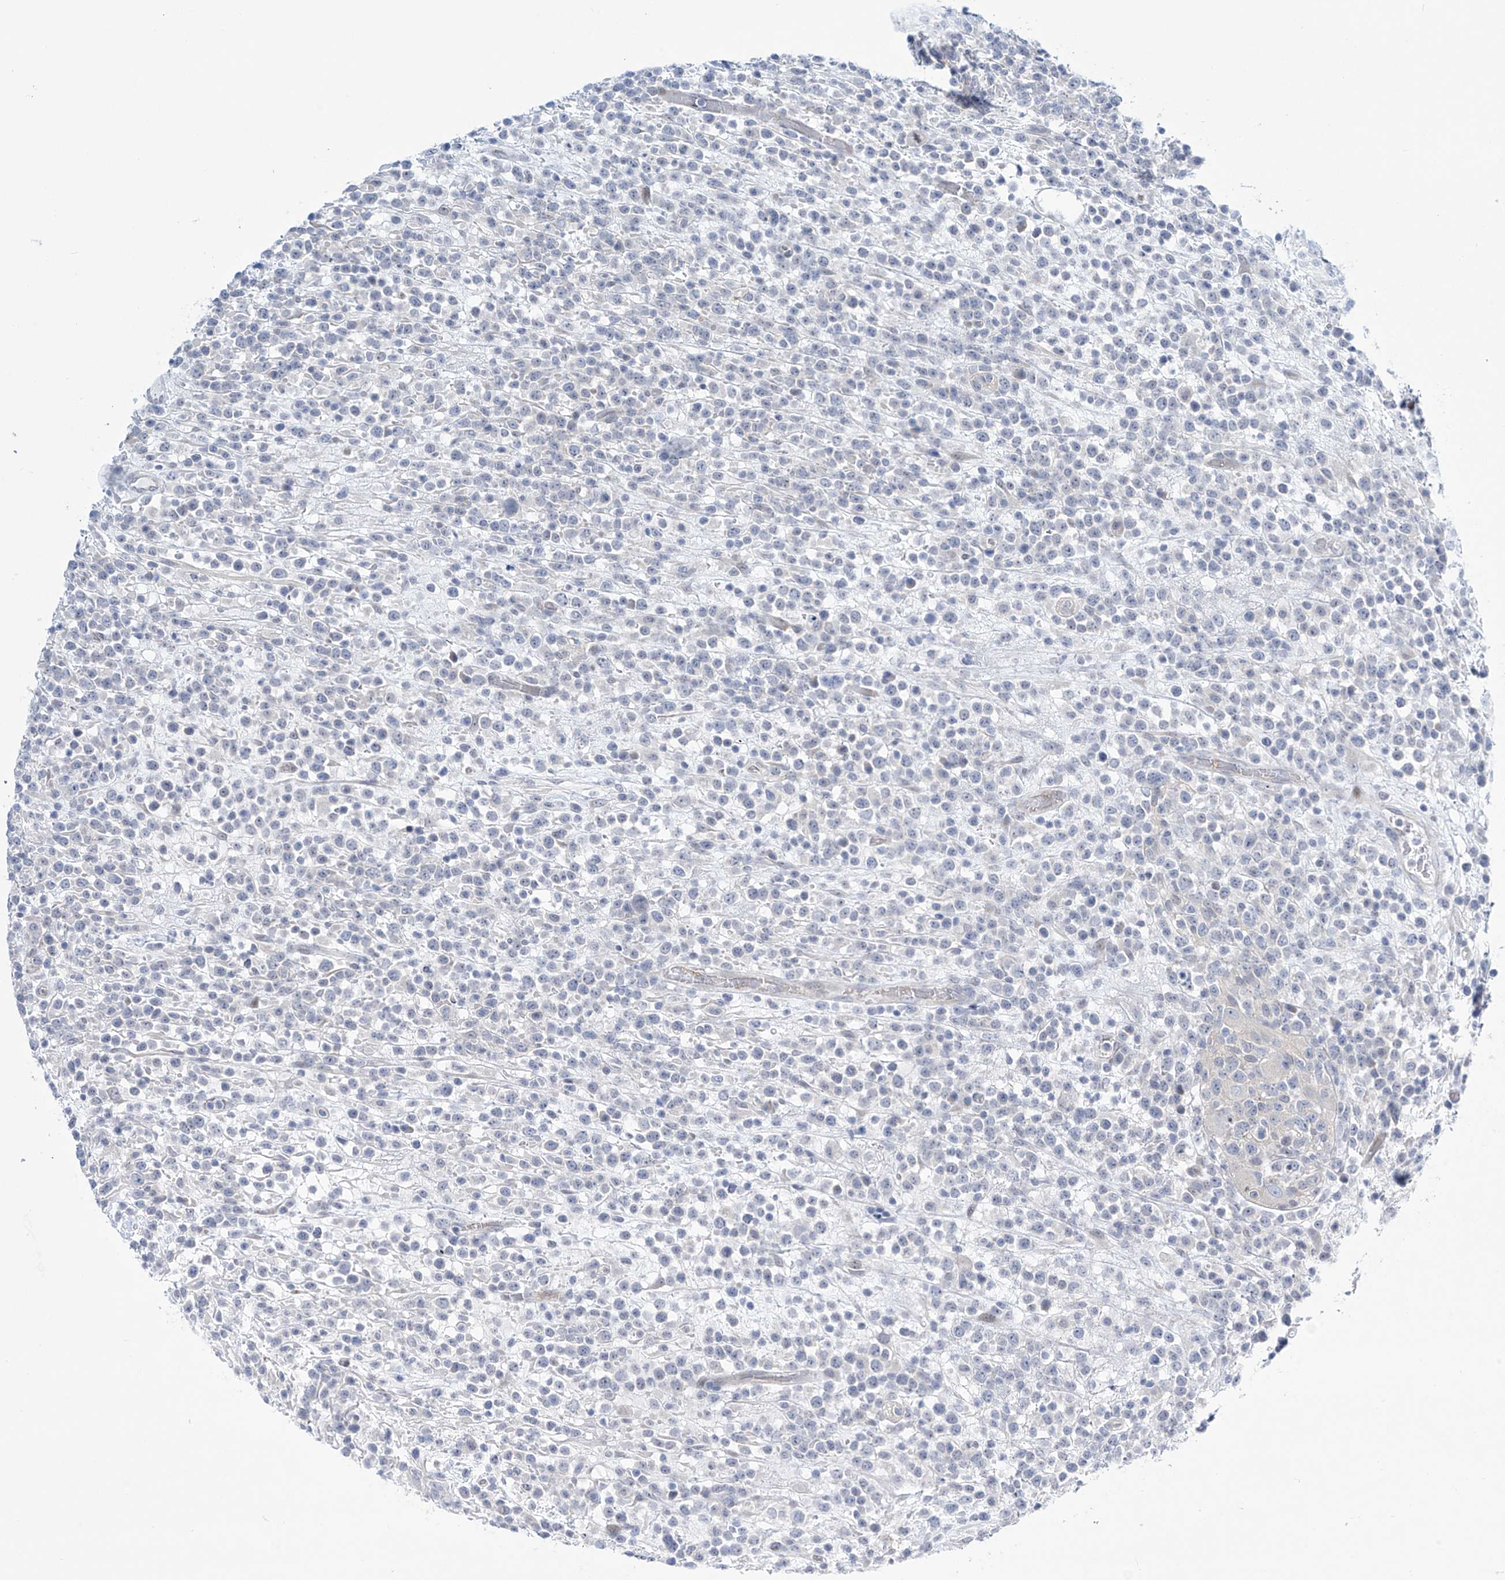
{"staining": {"intensity": "negative", "quantity": "none", "location": "none"}, "tissue": "lymphoma", "cell_type": "Tumor cells", "image_type": "cancer", "snomed": [{"axis": "morphology", "description": "Malignant lymphoma, non-Hodgkin's type, High grade"}, {"axis": "topography", "description": "Colon"}], "caption": "There is no significant positivity in tumor cells of lymphoma.", "gene": "TRIM60", "patient": {"sex": "female", "age": 53}}